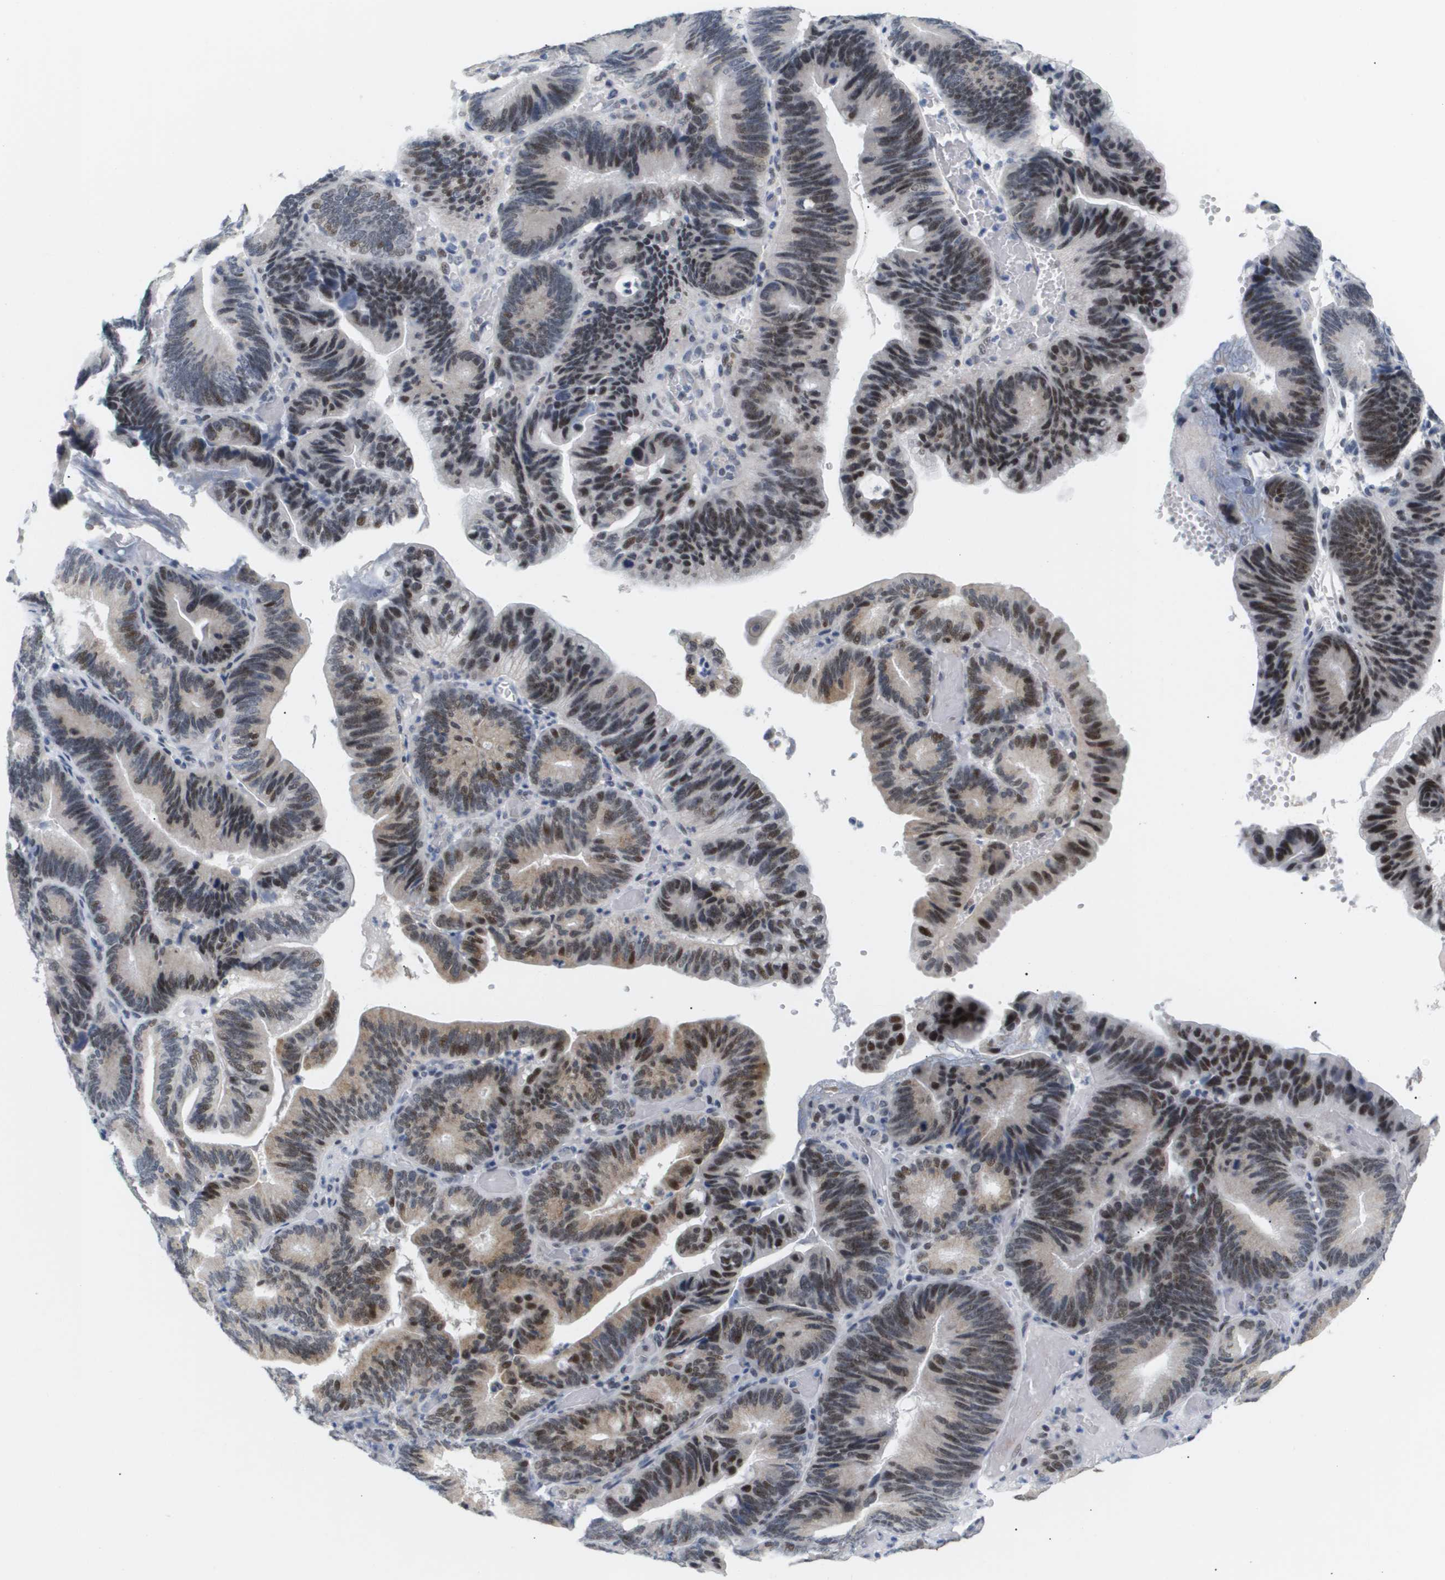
{"staining": {"intensity": "moderate", "quantity": "25%-75%", "location": "nuclear"}, "tissue": "pancreatic cancer", "cell_type": "Tumor cells", "image_type": "cancer", "snomed": [{"axis": "morphology", "description": "Adenocarcinoma, NOS"}, {"axis": "topography", "description": "Pancreas"}], "caption": "IHC of adenocarcinoma (pancreatic) demonstrates medium levels of moderate nuclear positivity in about 25%-75% of tumor cells.", "gene": "PPARD", "patient": {"sex": "male", "age": 82}}